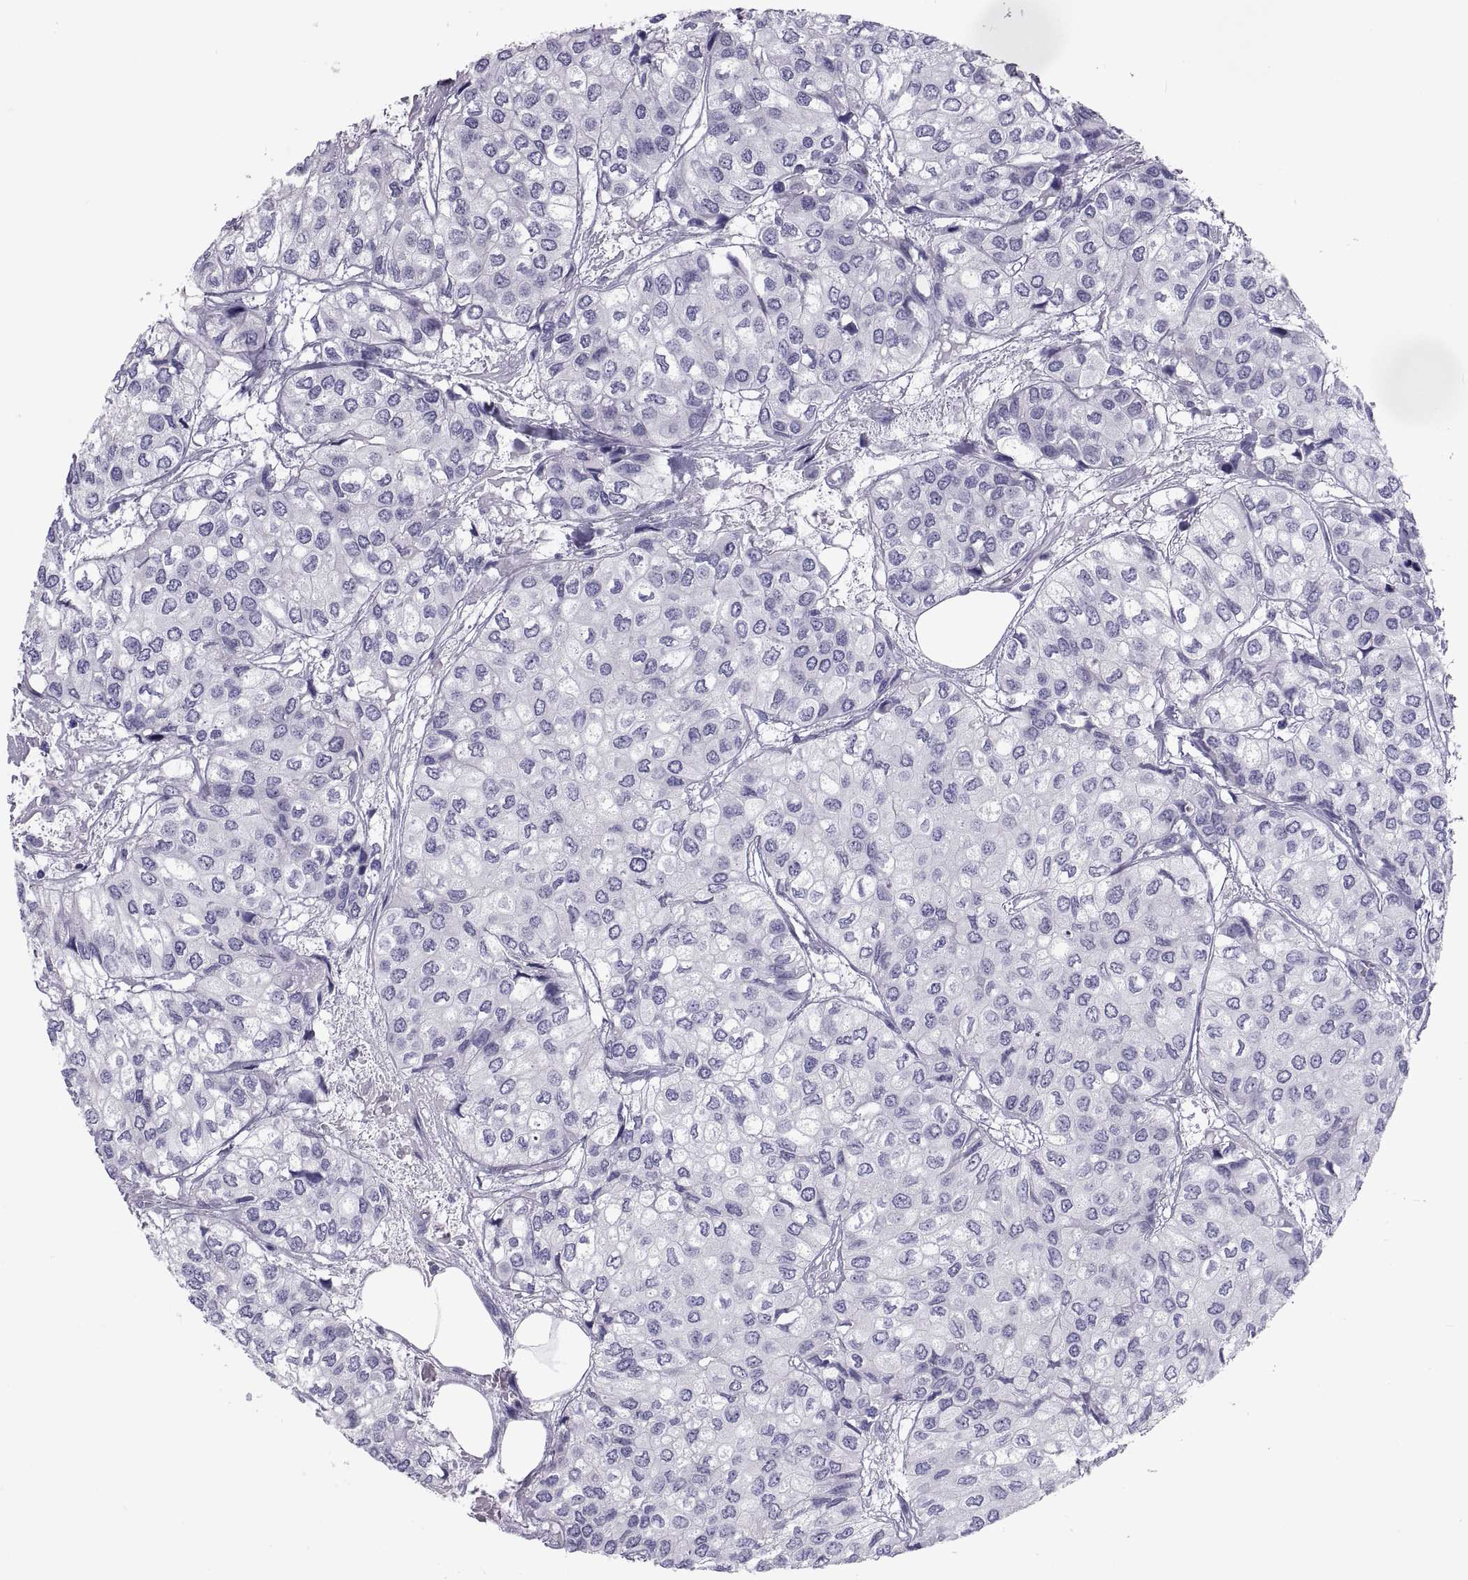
{"staining": {"intensity": "negative", "quantity": "none", "location": "none"}, "tissue": "urothelial cancer", "cell_type": "Tumor cells", "image_type": "cancer", "snomed": [{"axis": "morphology", "description": "Urothelial carcinoma, High grade"}, {"axis": "topography", "description": "Urinary bladder"}], "caption": "High-grade urothelial carcinoma stained for a protein using immunohistochemistry (IHC) displays no expression tumor cells.", "gene": "NPTX2", "patient": {"sex": "male", "age": 73}}